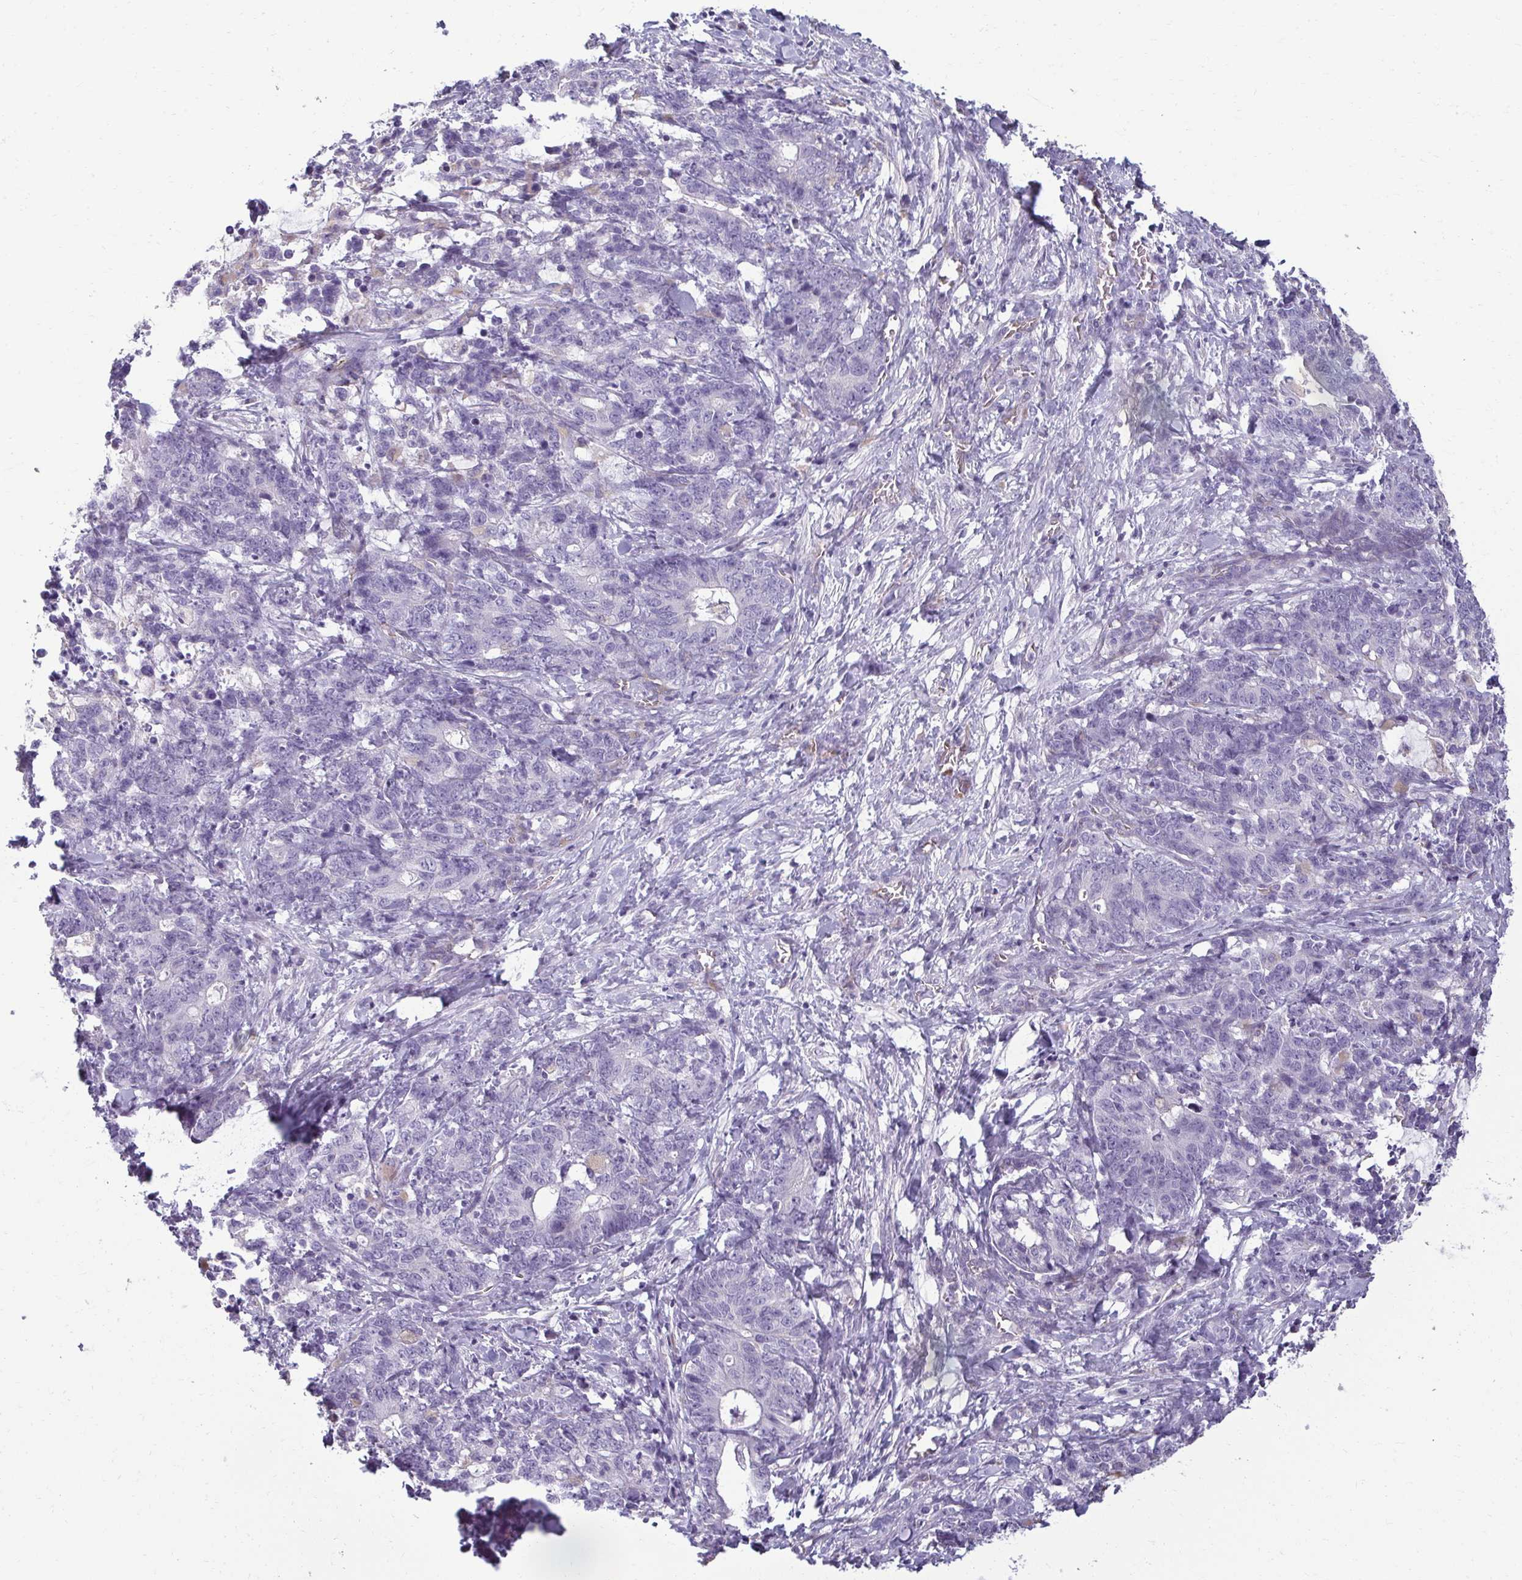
{"staining": {"intensity": "negative", "quantity": "none", "location": "none"}, "tissue": "stomach cancer", "cell_type": "Tumor cells", "image_type": "cancer", "snomed": [{"axis": "morphology", "description": "Normal tissue, NOS"}, {"axis": "morphology", "description": "Adenocarcinoma, NOS"}, {"axis": "topography", "description": "Stomach"}], "caption": "Protein analysis of stomach cancer (adenocarcinoma) shows no significant staining in tumor cells. (Brightfield microscopy of DAB (3,3'-diaminobenzidine) immunohistochemistry (IHC) at high magnification).", "gene": "PDE2A", "patient": {"sex": "female", "age": 64}}